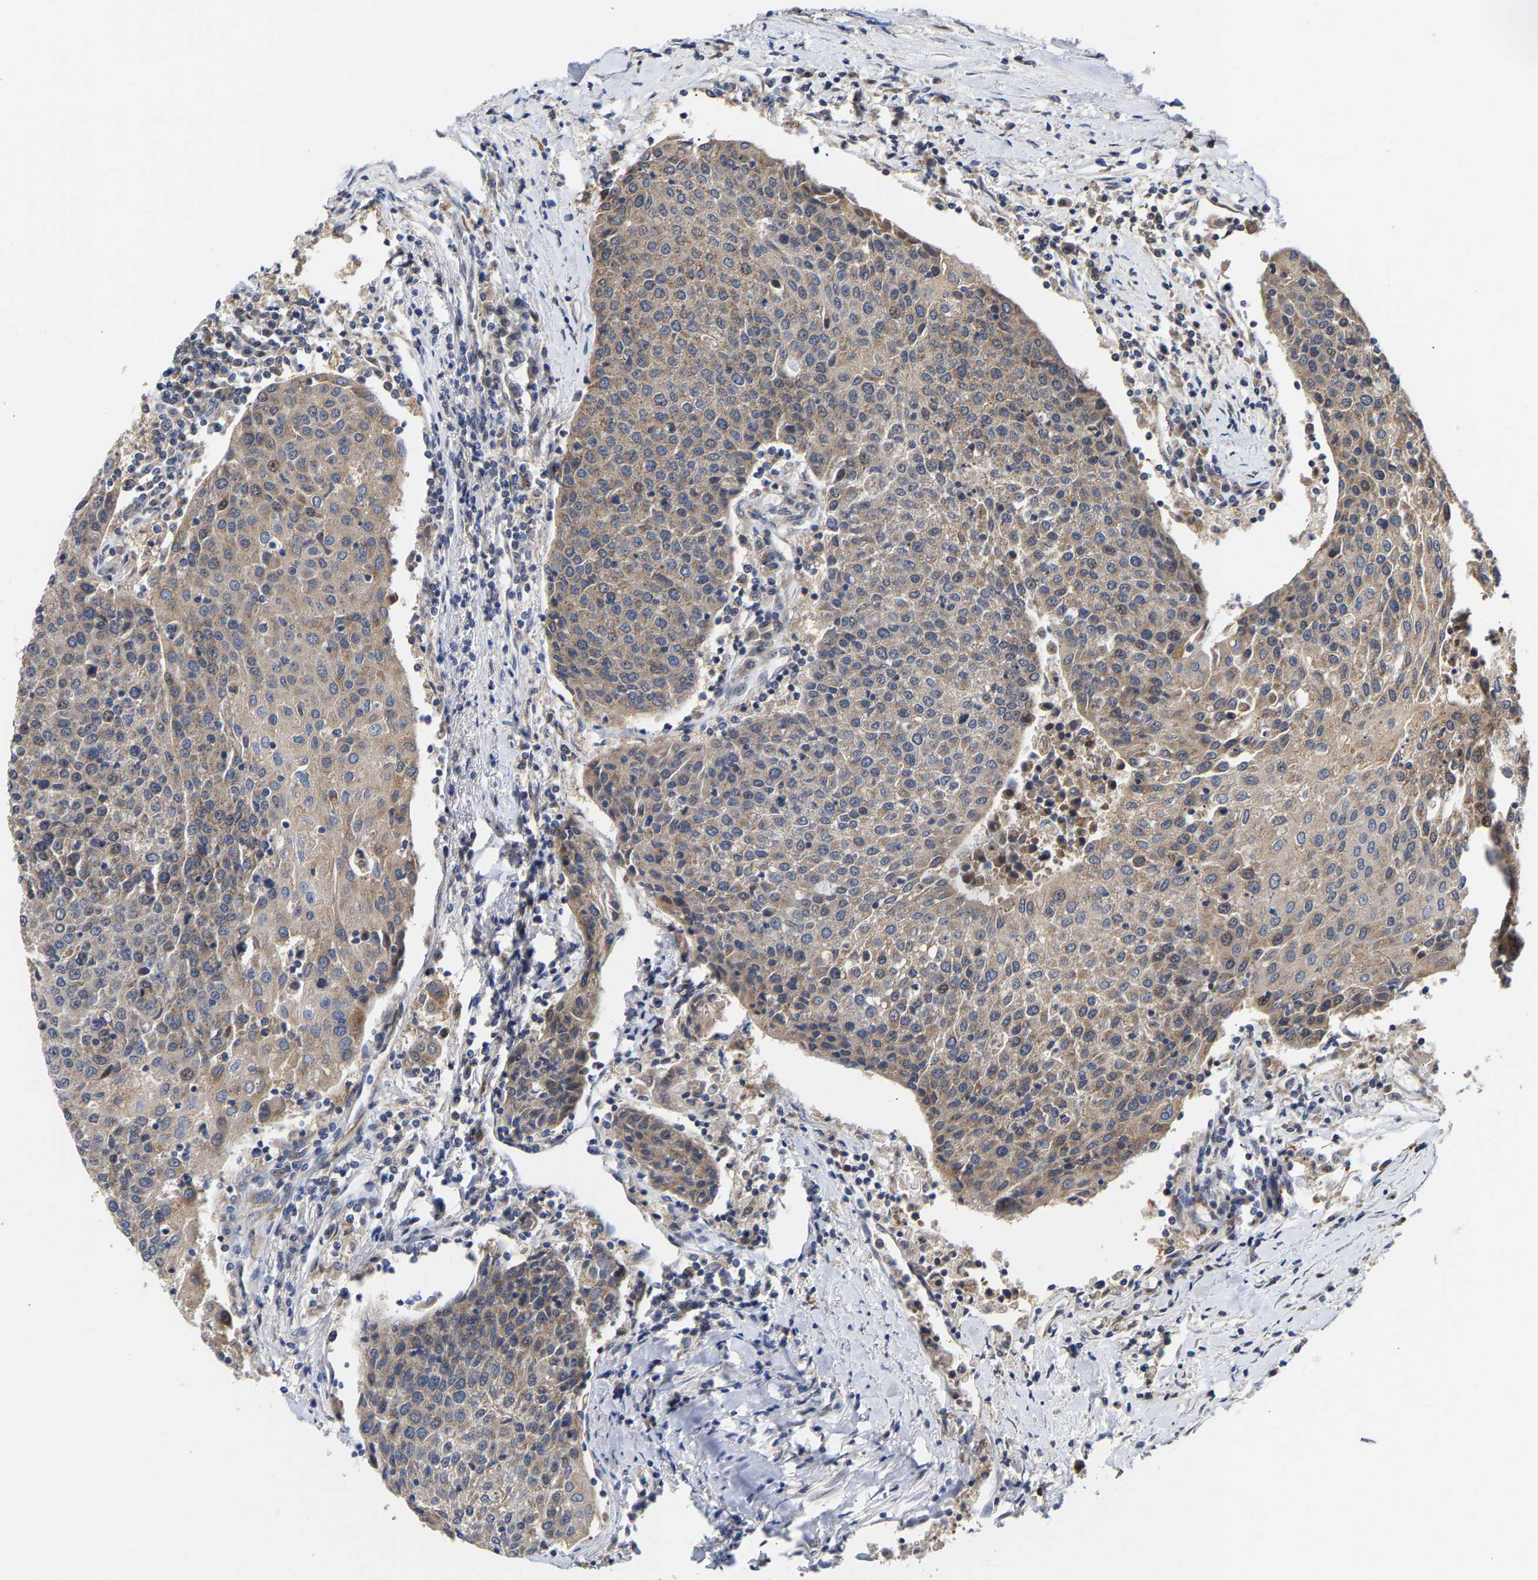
{"staining": {"intensity": "weak", "quantity": ">75%", "location": "cytoplasmic/membranous"}, "tissue": "urothelial cancer", "cell_type": "Tumor cells", "image_type": "cancer", "snomed": [{"axis": "morphology", "description": "Urothelial carcinoma, High grade"}, {"axis": "topography", "description": "Urinary bladder"}], "caption": "Protein expression analysis of human urothelial cancer reveals weak cytoplasmic/membranous positivity in approximately >75% of tumor cells.", "gene": "CLIP2", "patient": {"sex": "female", "age": 85}}